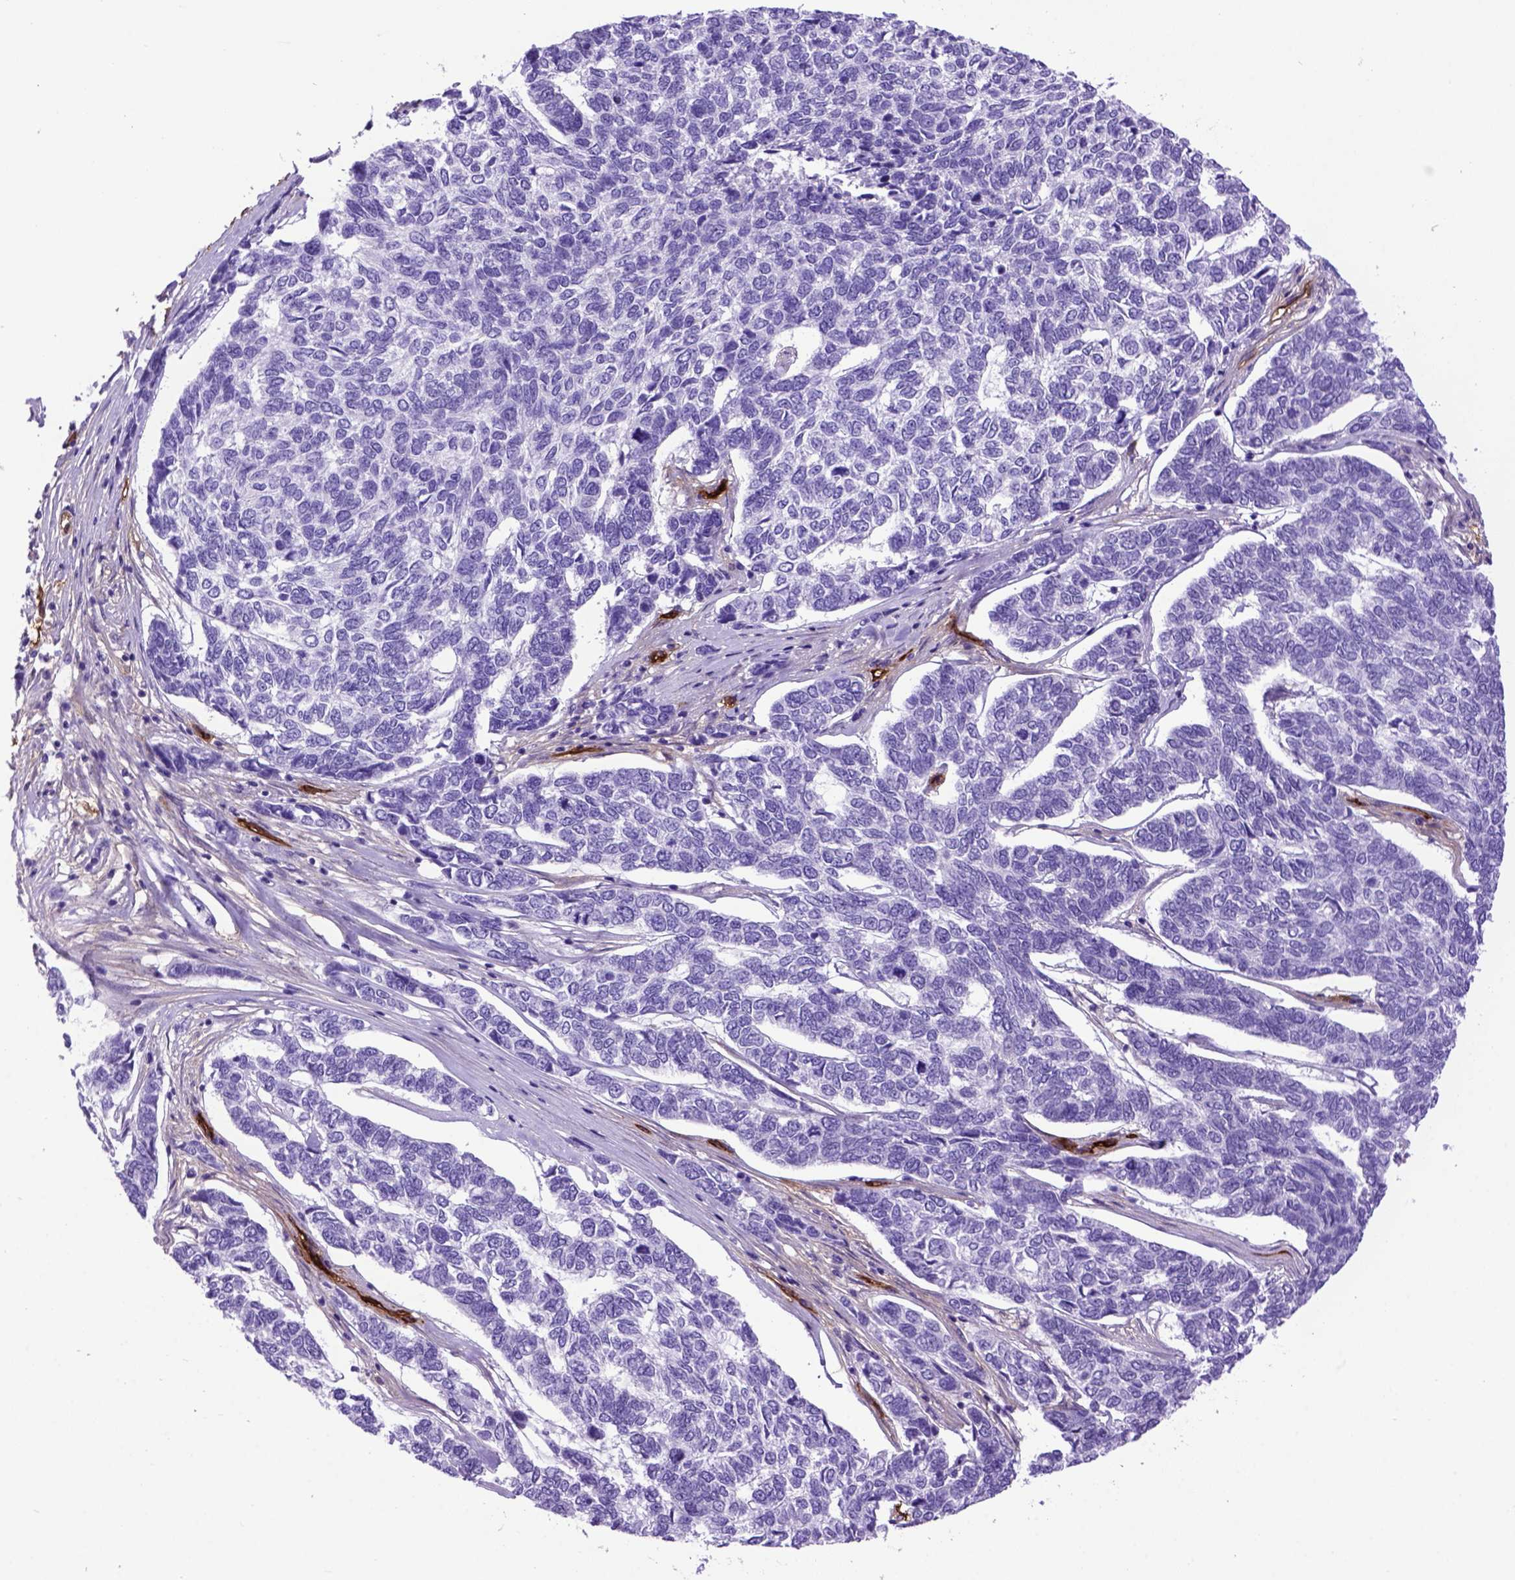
{"staining": {"intensity": "negative", "quantity": "none", "location": "none"}, "tissue": "skin cancer", "cell_type": "Tumor cells", "image_type": "cancer", "snomed": [{"axis": "morphology", "description": "Basal cell carcinoma"}, {"axis": "topography", "description": "Skin"}], "caption": "High power microscopy image of an immunohistochemistry histopathology image of skin cancer, revealing no significant expression in tumor cells.", "gene": "ENG", "patient": {"sex": "female", "age": 65}}